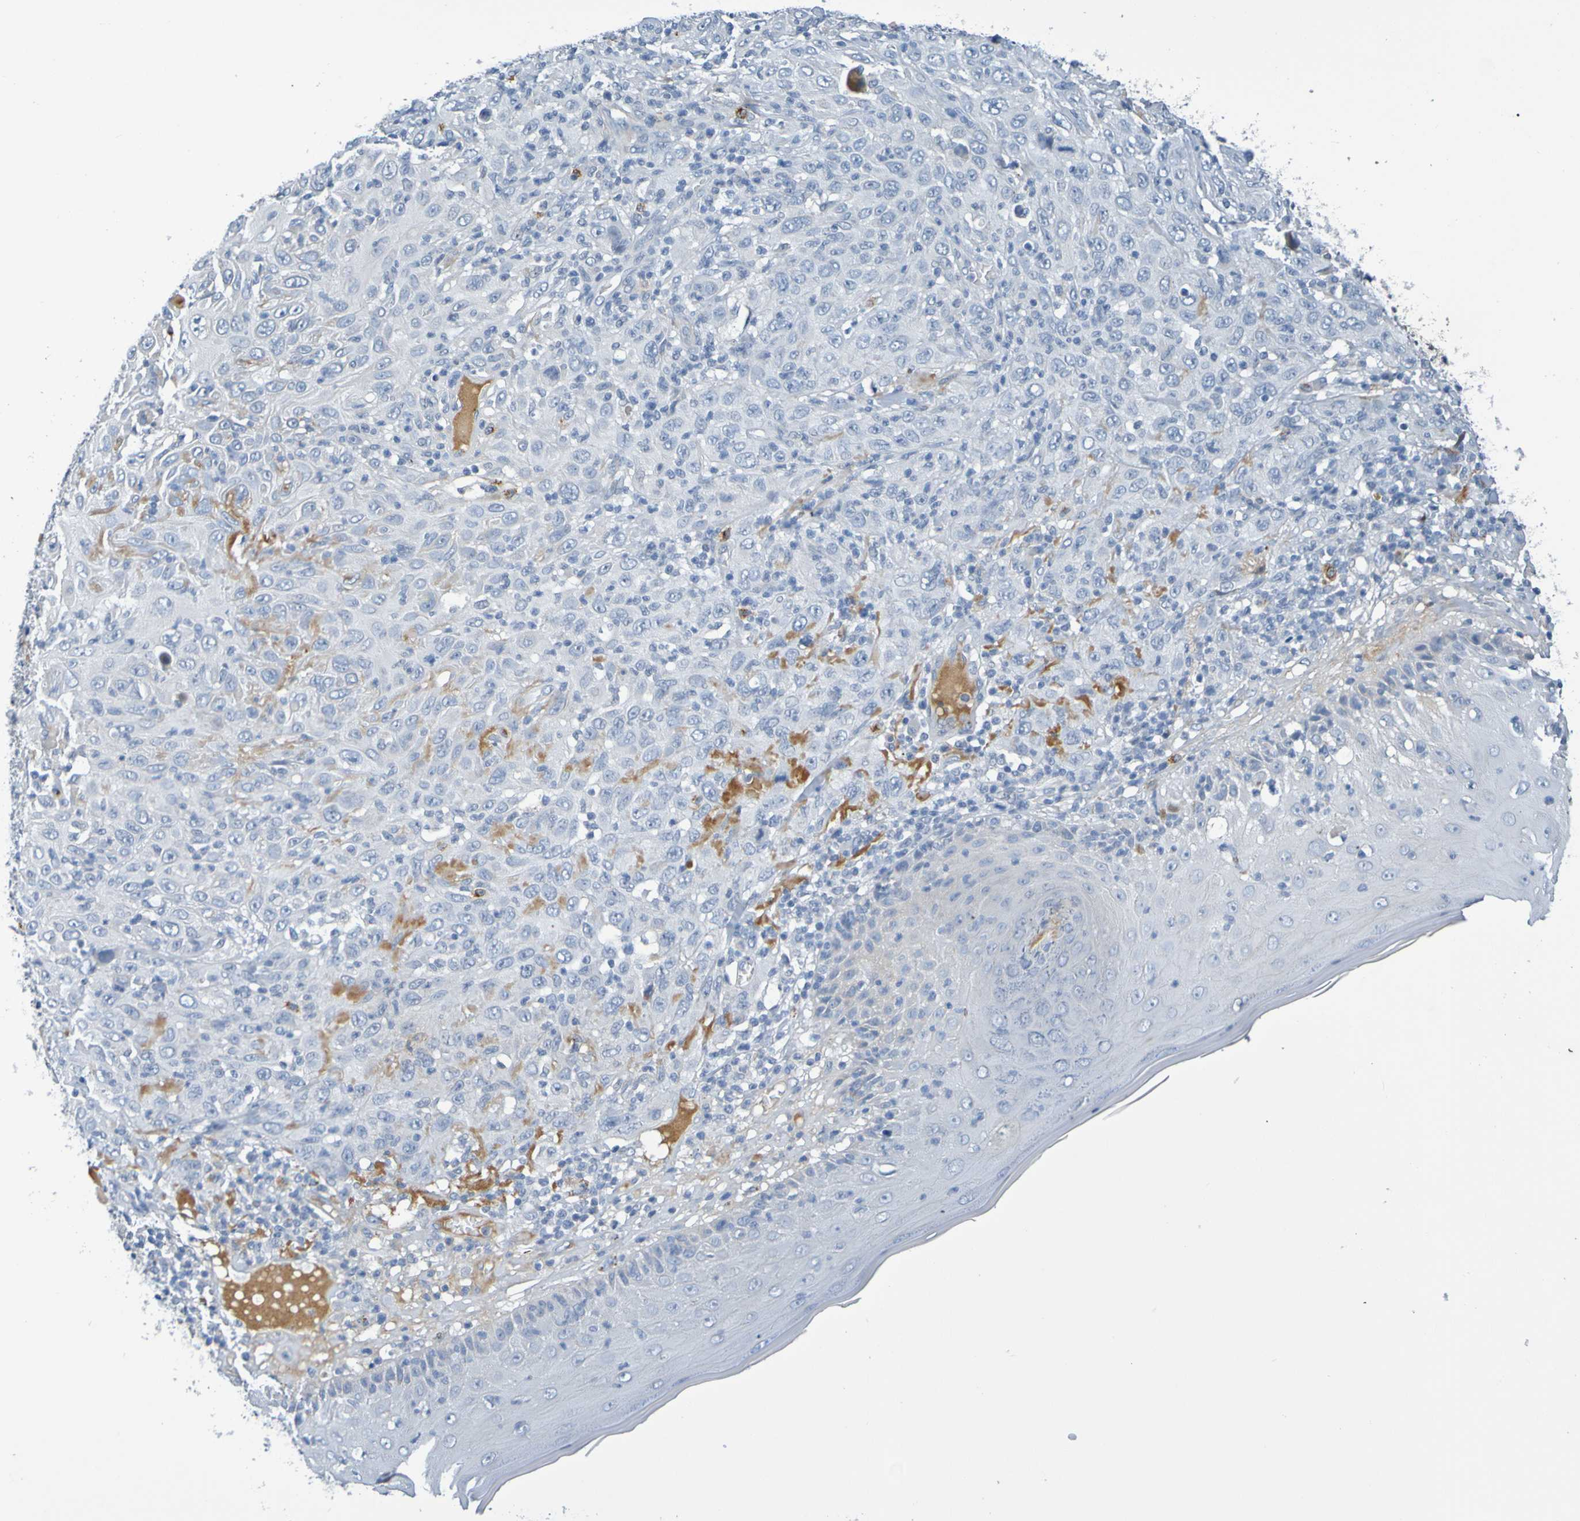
{"staining": {"intensity": "negative", "quantity": "none", "location": "none"}, "tissue": "skin cancer", "cell_type": "Tumor cells", "image_type": "cancer", "snomed": [{"axis": "morphology", "description": "Squamous cell carcinoma, NOS"}, {"axis": "topography", "description": "Skin"}], "caption": "This is a image of IHC staining of squamous cell carcinoma (skin), which shows no expression in tumor cells. Nuclei are stained in blue.", "gene": "IL10", "patient": {"sex": "female", "age": 88}}